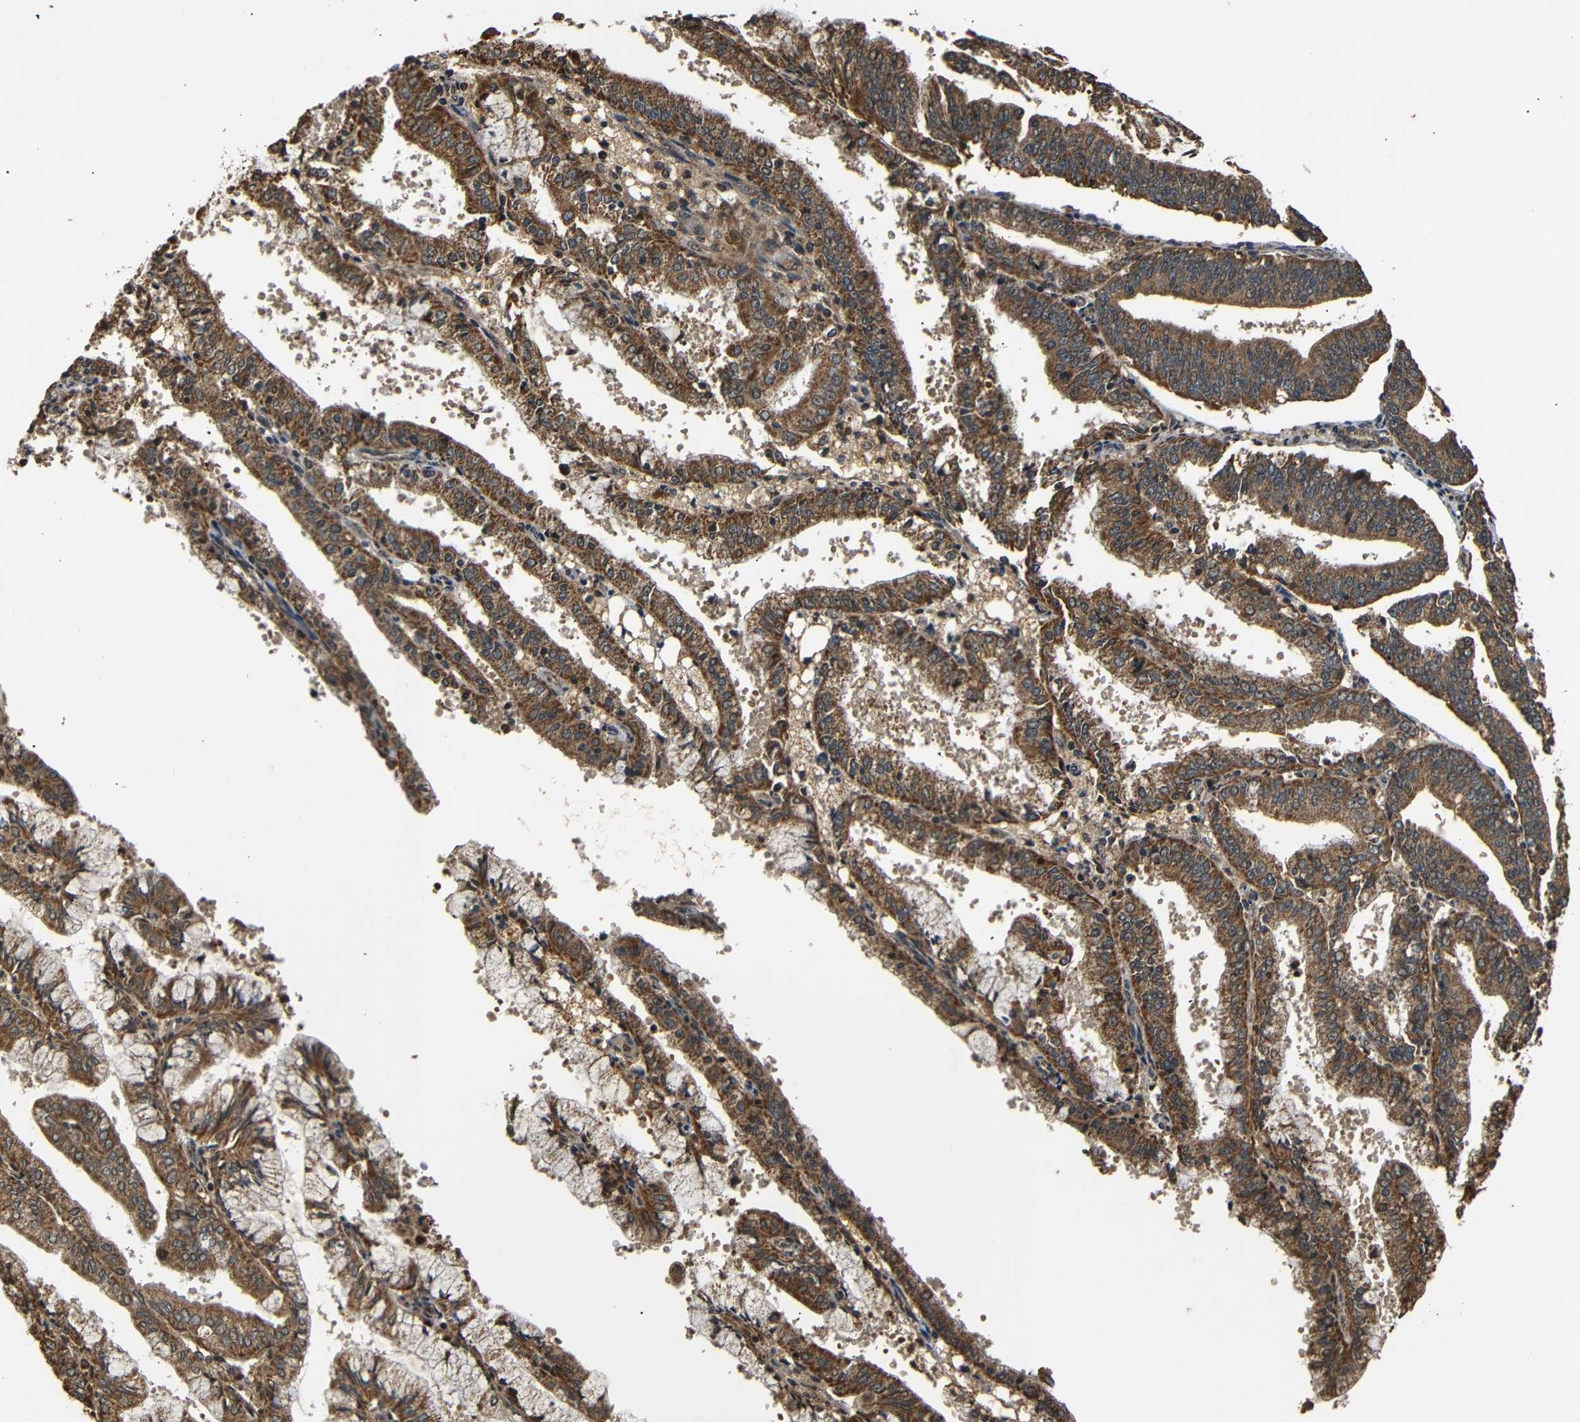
{"staining": {"intensity": "moderate", "quantity": ">75%", "location": "cytoplasmic/membranous"}, "tissue": "endometrial cancer", "cell_type": "Tumor cells", "image_type": "cancer", "snomed": [{"axis": "morphology", "description": "Adenocarcinoma, NOS"}, {"axis": "topography", "description": "Endometrium"}], "caption": "Protein expression analysis of human endometrial cancer reveals moderate cytoplasmic/membranous expression in about >75% of tumor cells. (DAB IHC, brown staining for protein, blue staining for nuclei).", "gene": "TANK", "patient": {"sex": "female", "age": 63}}